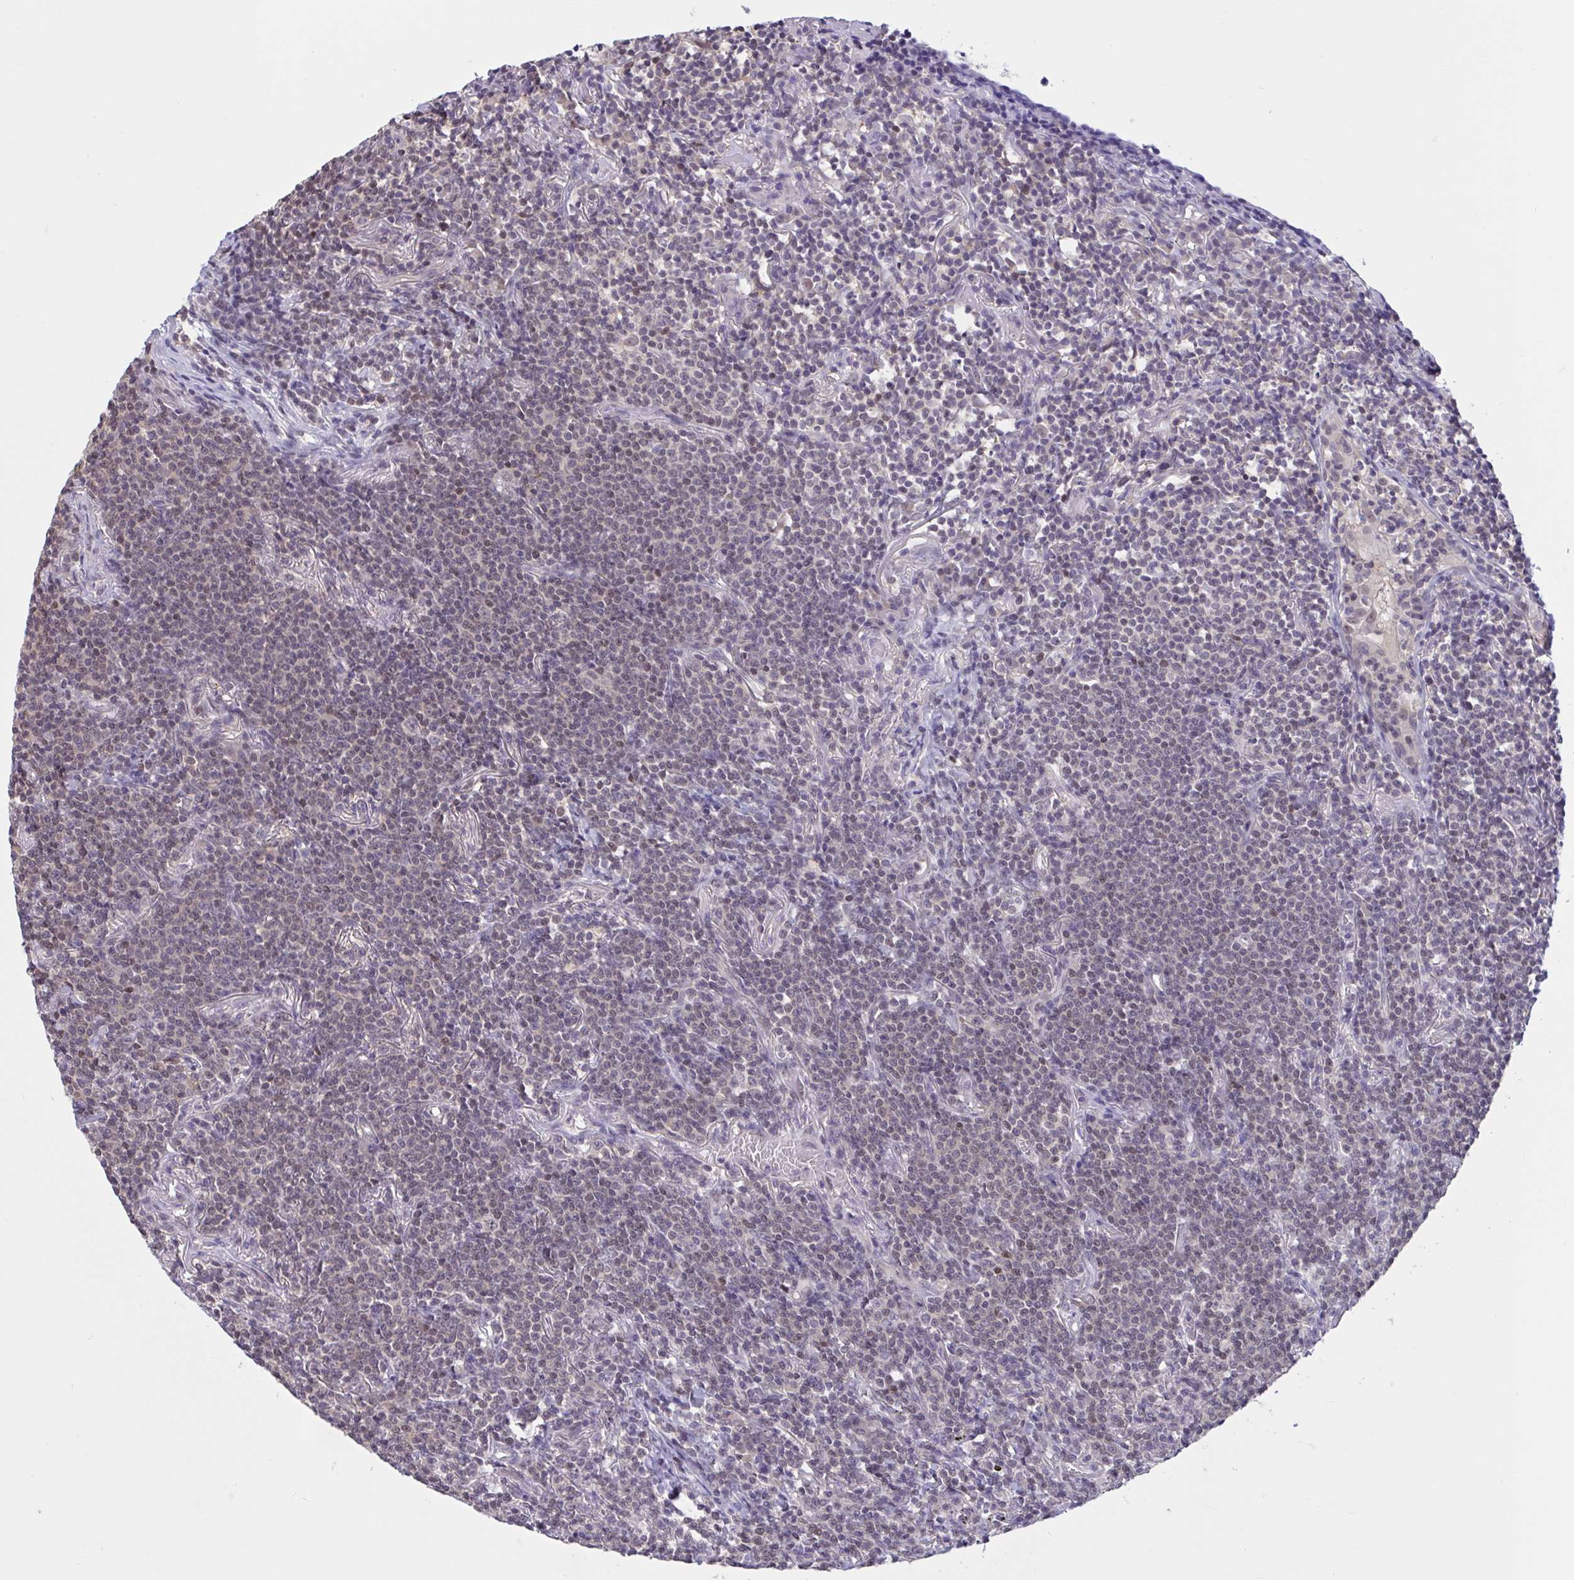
{"staining": {"intensity": "negative", "quantity": "none", "location": "none"}, "tissue": "lymphoma", "cell_type": "Tumor cells", "image_type": "cancer", "snomed": [{"axis": "morphology", "description": "Malignant lymphoma, non-Hodgkin's type, Low grade"}, {"axis": "topography", "description": "Lung"}], "caption": "Tumor cells are negative for protein expression in human lymphoma.", "gene": "RBL1", "patient": {"sex": "female", "age": 71}}